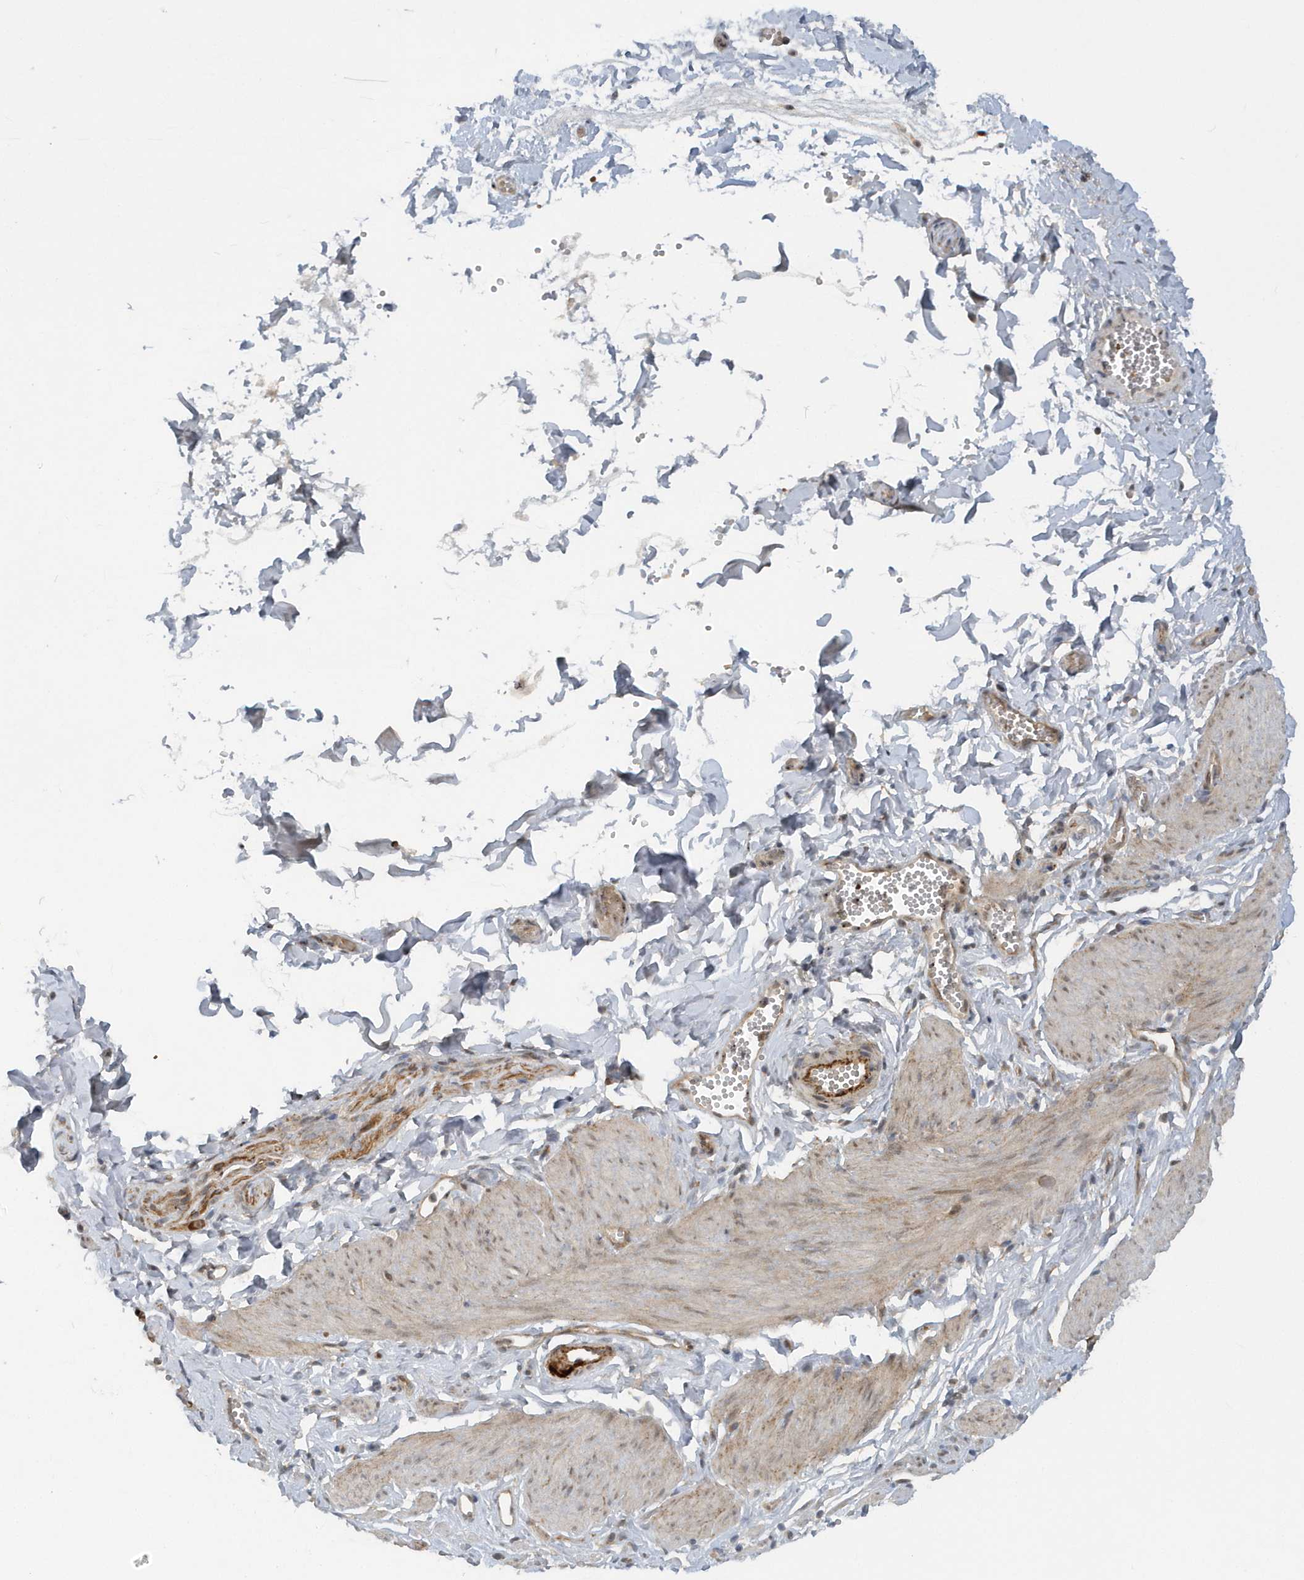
{"staining": {"intensity": "negative", "quantity": "none", "location": "none"}, "tissue": "adipose tissue", "cell_type": "Adipocytes", "image_type": "normal", "snomed": [{"axis": "morphology", "description": "Normal tissue, NOS"}, {"axis": "topography", "description": "Gallbladder"}, {"axis": "topography", "description": "Peripheral nerve tissue"}], "caption": "High magnification brightfield microscopy of benign adipose tissue stained with DAB (brown) and counterstained with hematoxylin (blue): adipocytes show no significant positivity. (Stains: DAB (3,3'-diaminobenzidine) IHC with hematoxylin counter stain, Microscopy: brightfield microscopy at high magnification).", "gene": "ATG4A", "patient": {"sex": "male", "age": 38}}